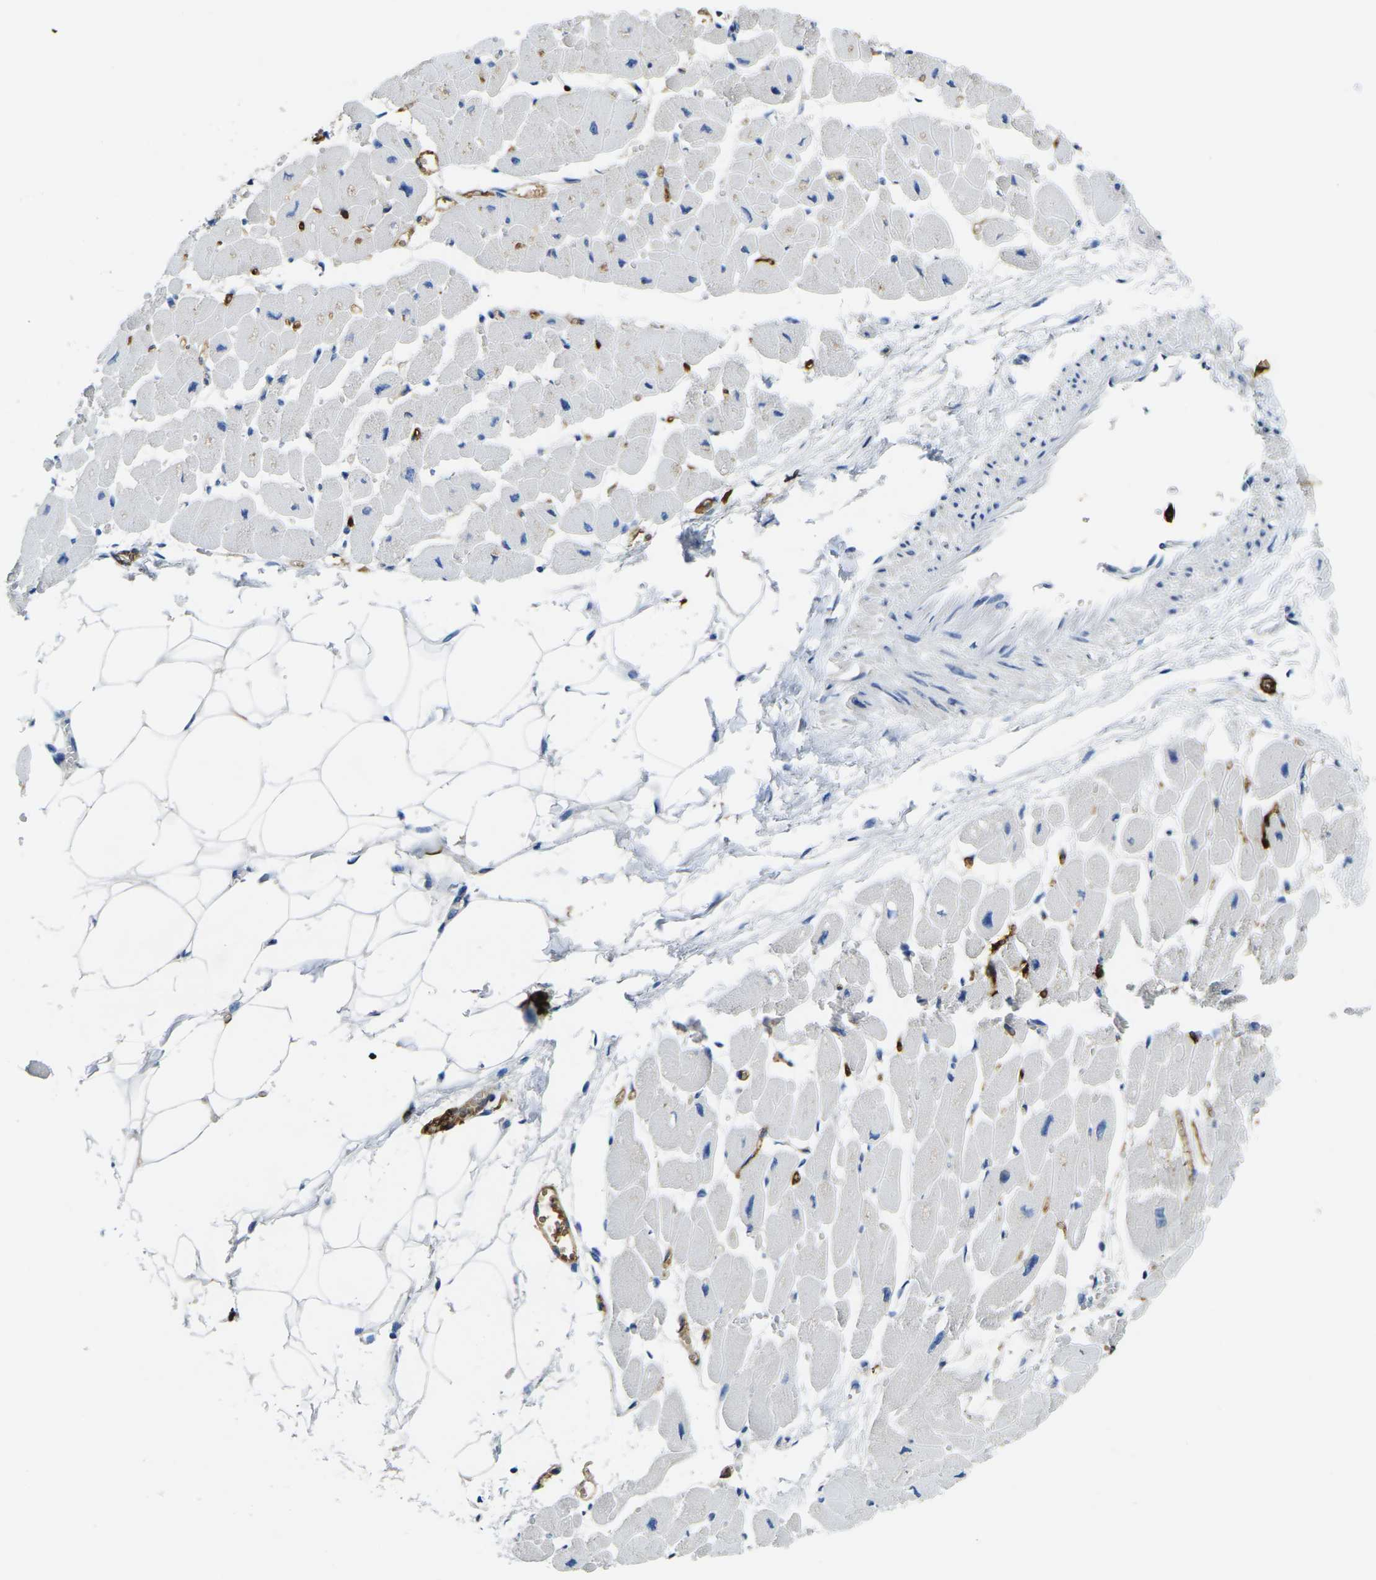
{"staining": {"intensity": "negative", "quantity": "none", "location": "none"}, "tissue": "heart muscle", "cell_type": "Cardiomyocytes", "image_type": "normal", "snomed": [{"axis": "morphology", "description": "Normal tissue, NOS"}, {"axis": "topography", "description": "Heart"}], "caption": "Human heart muscle stained for a protein using immunohistochemistry (IHC) reveals no positivity in cardiomyocytes.", "gene": "S100A9", "patient": {"sex": "female", "age": 54}}